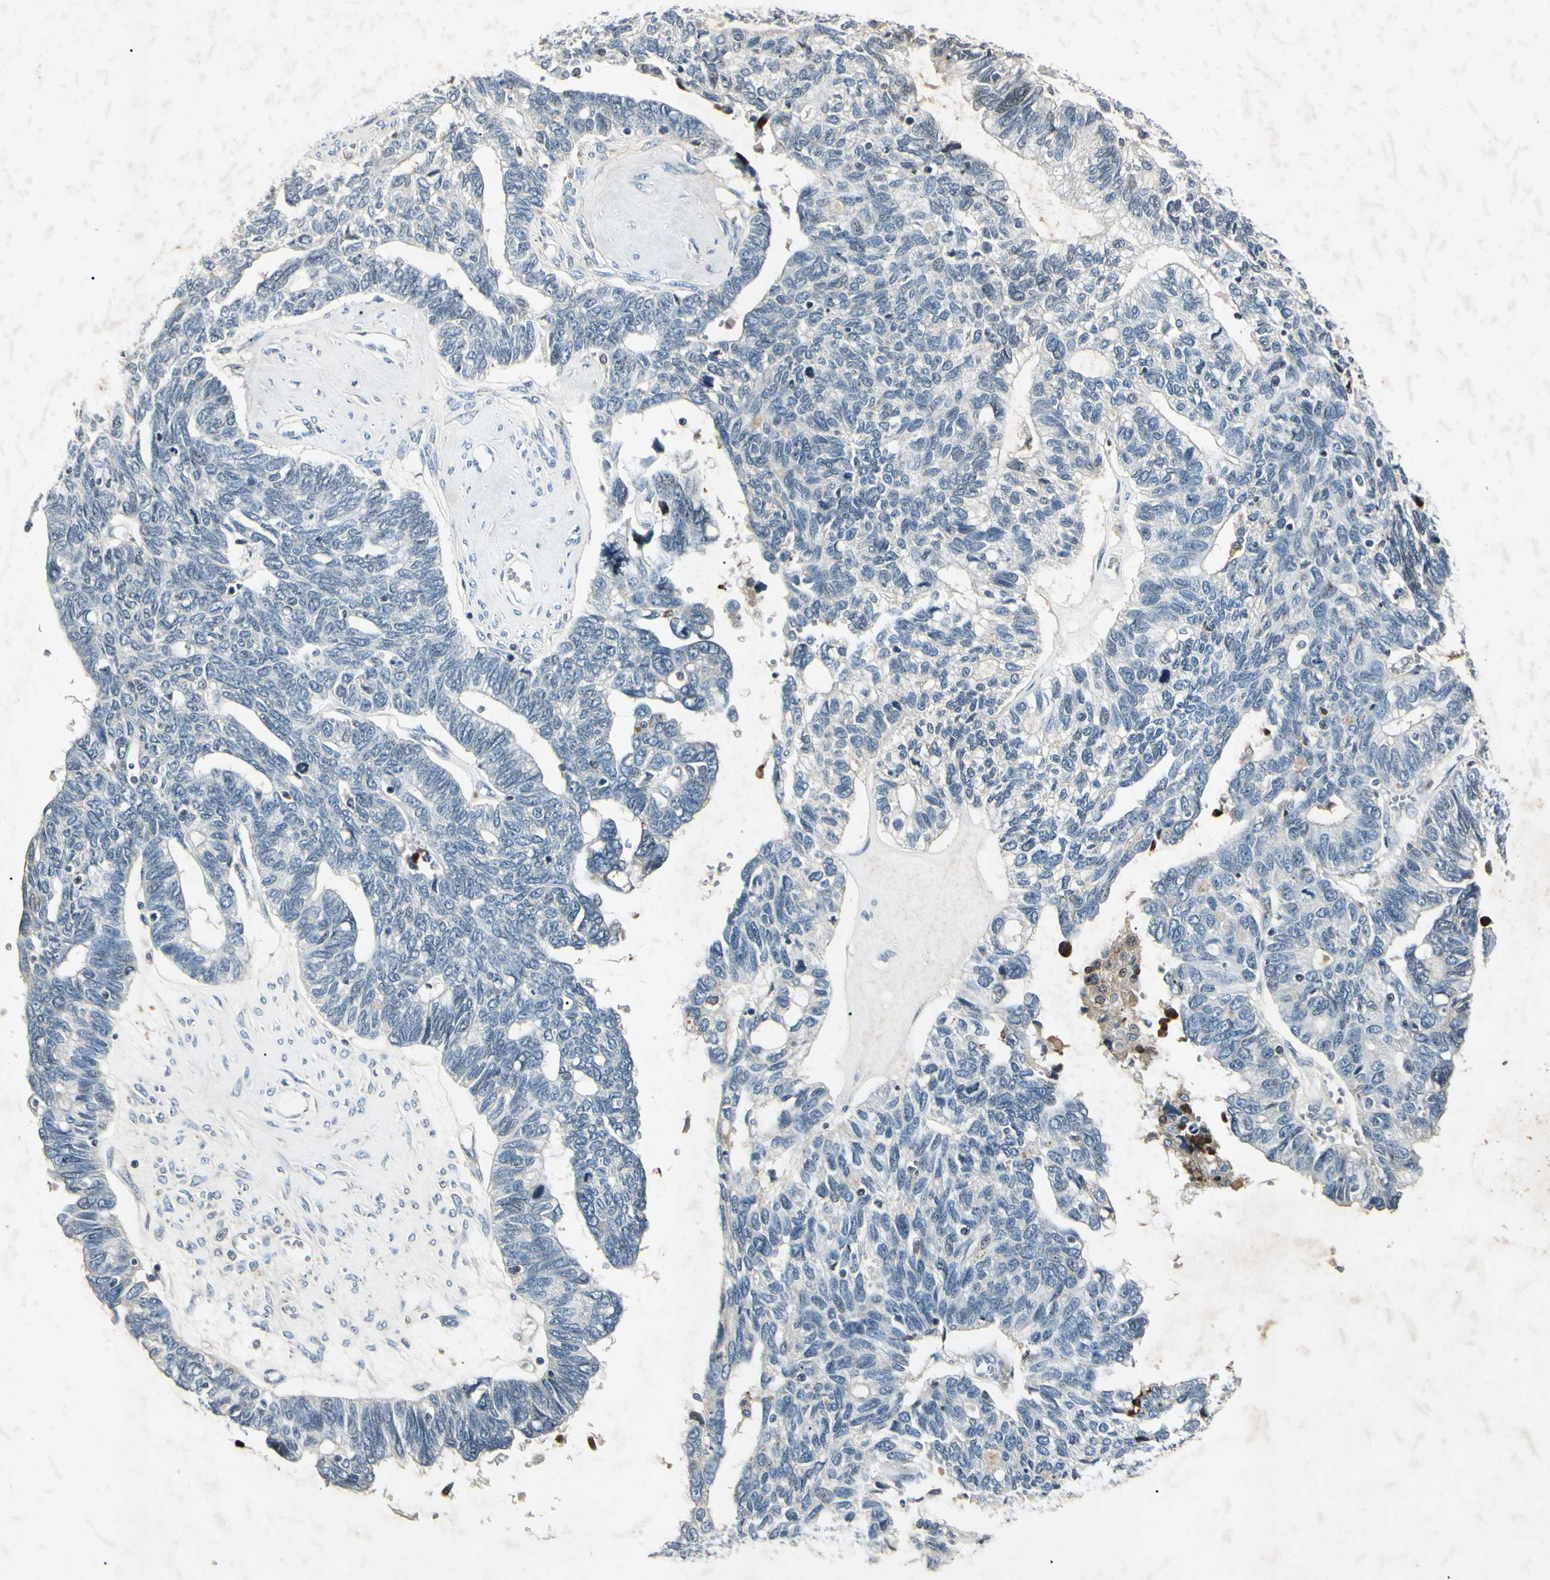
{"staining": {"intensity": "negative", "quantity": "none", "location": "none"}, "tissue": "ovarian cancer", "cell_type": "Tumor cells", "image_type": "cancer", "snomed": [{"axis": "morphology", "description": "Cystadenocarcinoma, serous, NOS"}, {"axis": "topography", "description": "Ovary"}], "caption": "This is an immunohistochemistry image of human ovarian serous cystadenocarcinoma. There is no expression in tumor cells.", "gene": "AEBP1", "patient": {"sex": "female", "age": 79}}